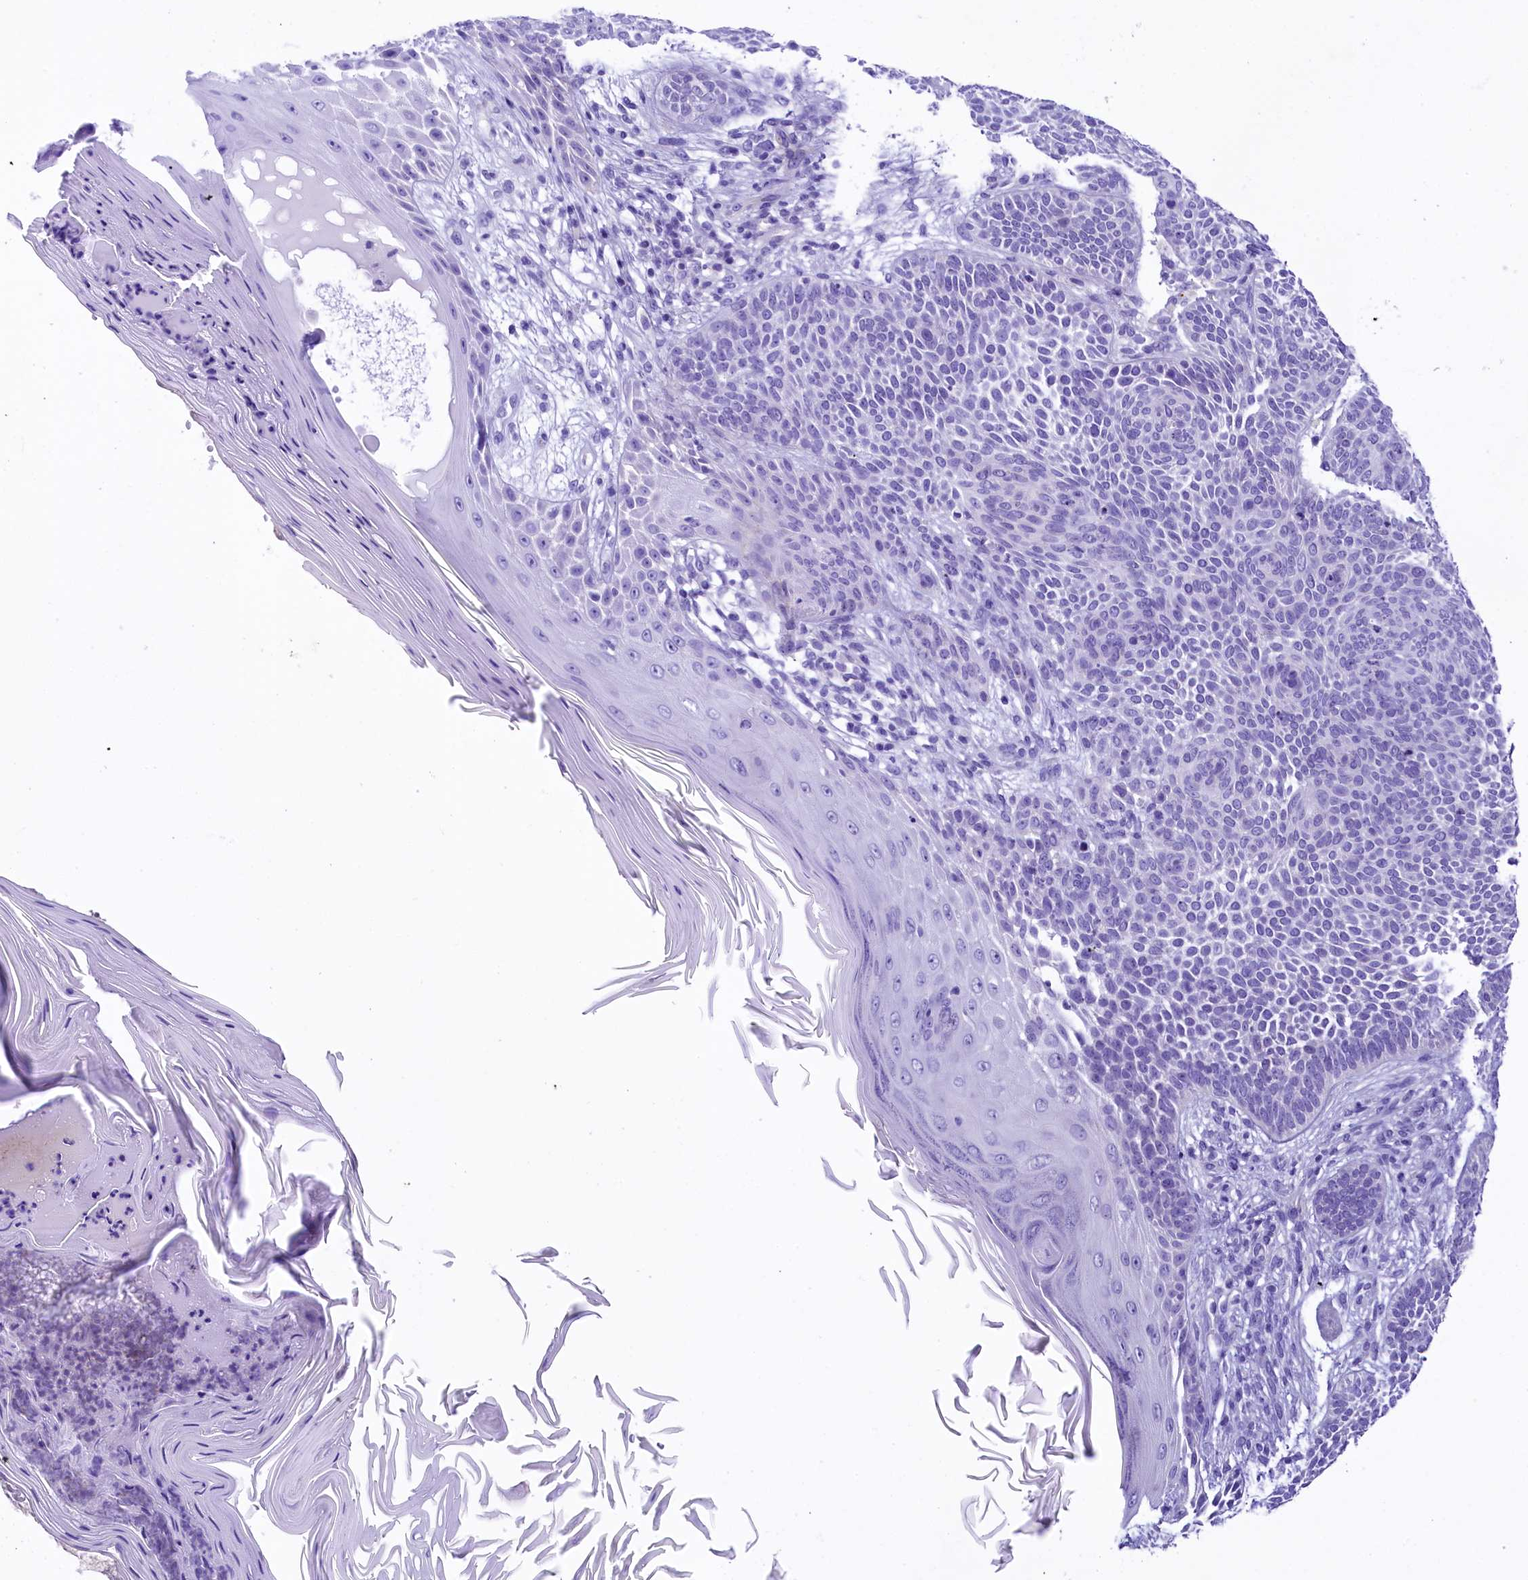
{"staining": {"intensity": "negative", "quantity": "none", "location": "none"}, "tissue": "skin cancer", "cell_type": "Tumor cells", "image_type": "cancer", "snomed": [{"axis": "morphology", "description": "Basal cell carcinoma"}, {"axis": "topography", "description": "Skin"}], "caption": "Immunohistochemistry (IHC) photomicrograph of neoplastic tissue: skin cancer stained with DAB (3,3'-diaminobenzidine) reveals no significant protein expression in tumor cells.", "gene": "UBXN6", "patient": {"sex": "male", "age": 85}}